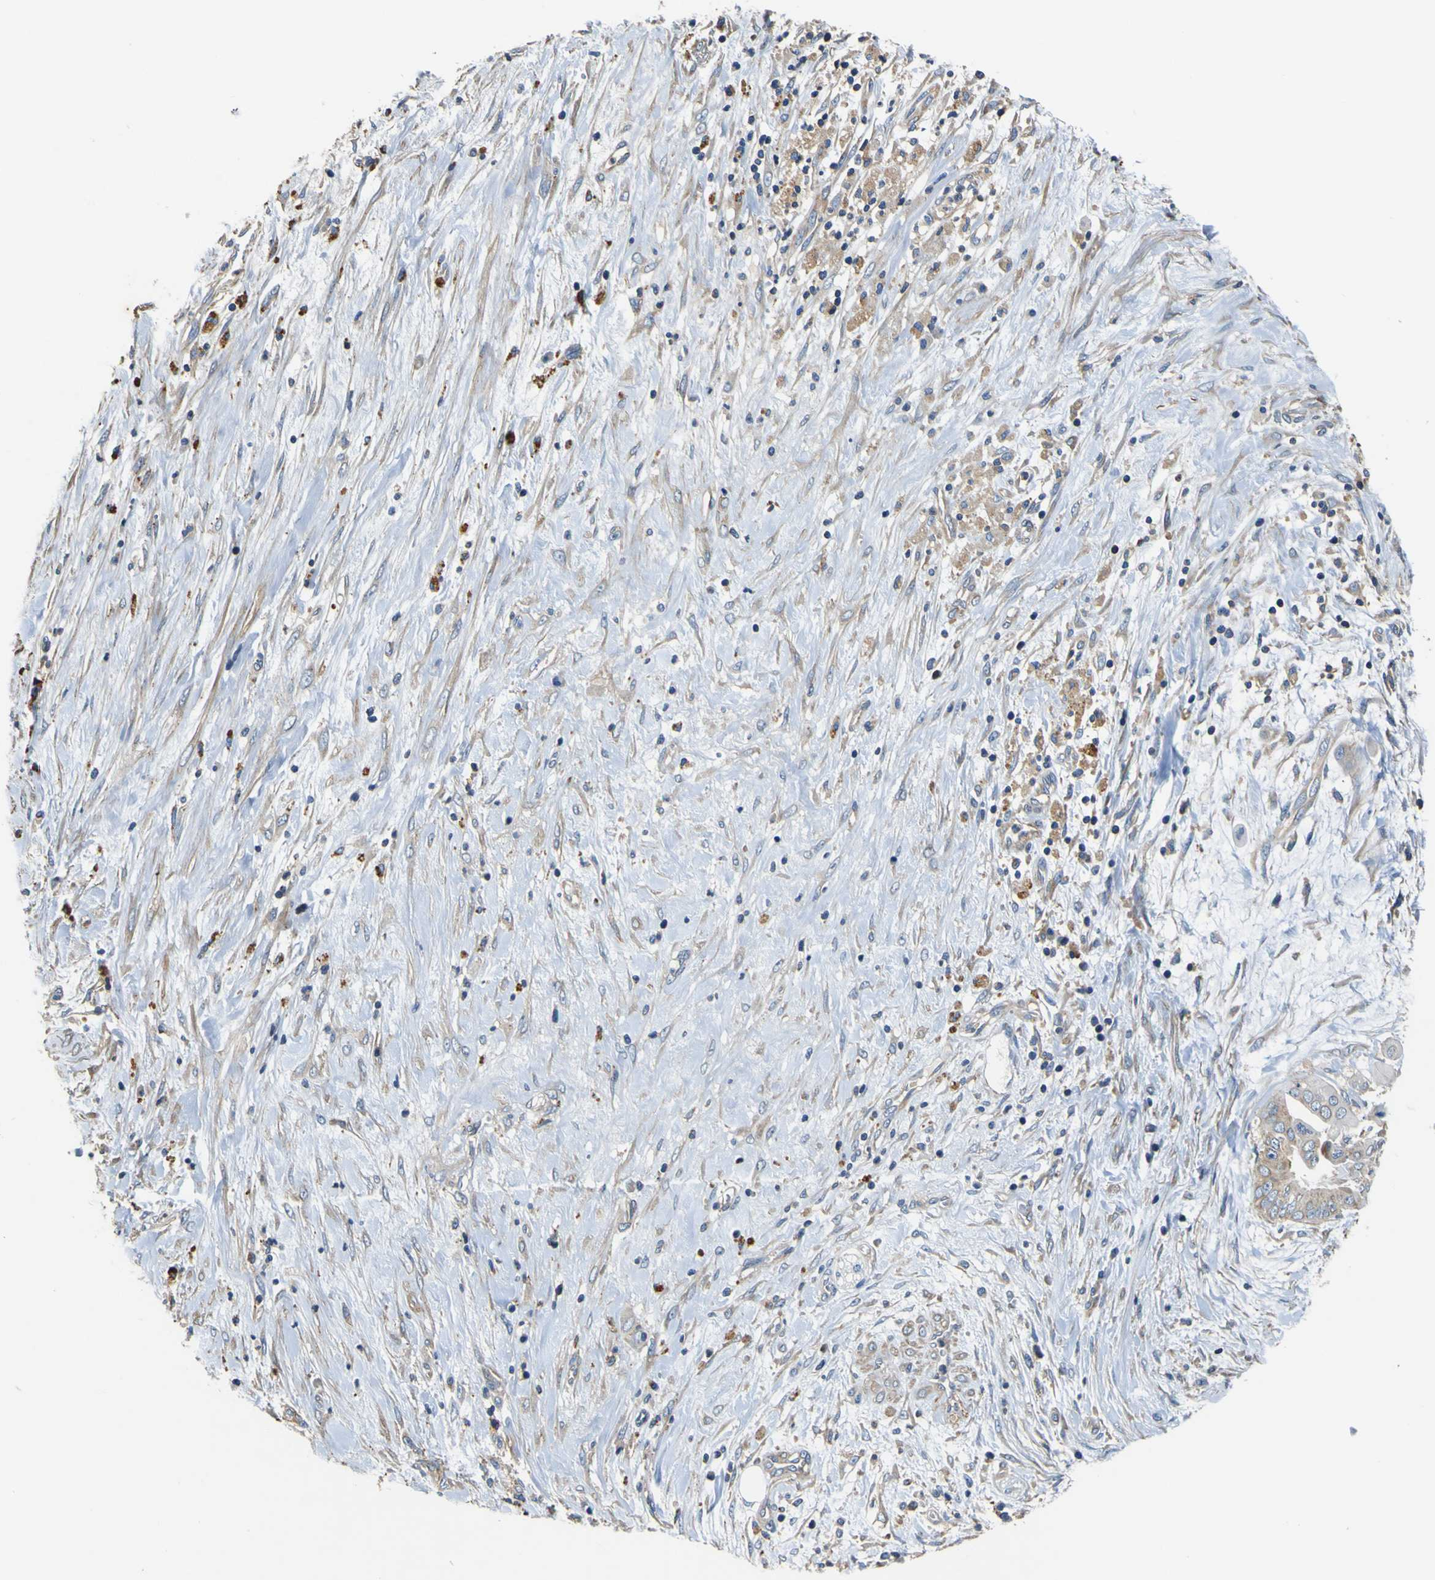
{"staining": {"intensity": "weak", "quantity": ">75%", "location": "cytoplasmic/membranous"}, "tissue": "pancreatic cancer", "cell_type": "Tumor cells", "image_type": "cancer", "snomed": [{"axis": "morphology", "description": "Adenocarcinoma, NOS"}, {"axis": "topography", "description": "Pancreas"}], "caption": "Pancreatic cancer (adenocarcinoma) tissue shows weak cytoplasmic/membranous expression in approximately >75% of tumor cells Using DAB (3,3'-diaminobenzidine) (brown) and hematoxylin (blue) stains, captured at high magnification using brightfield microscopy.", "gene": "CNR2", "patient": {"sex": "female", "age": 75}}